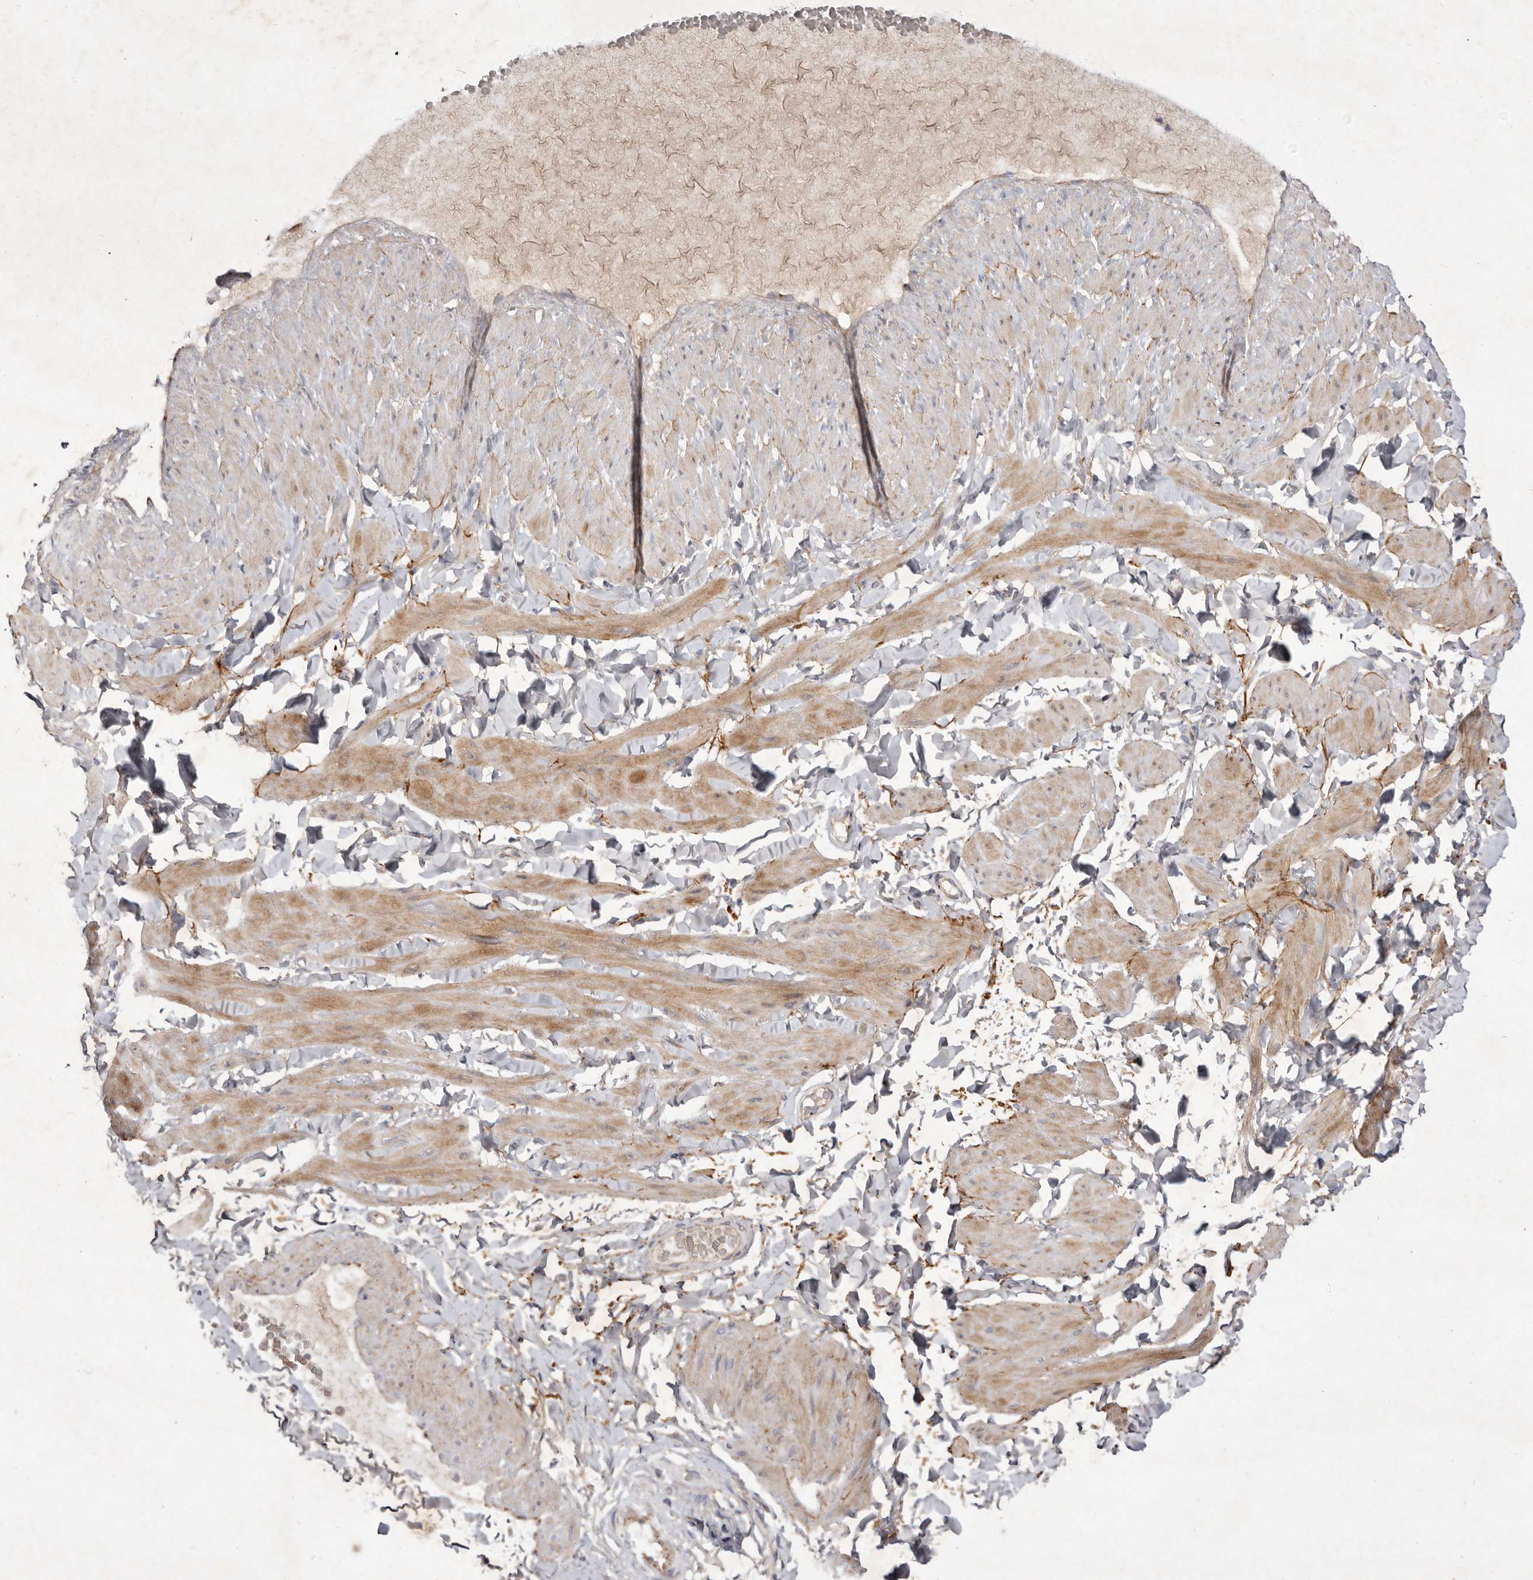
{"staining": {"intensity": "negative", "quantity": "none", "location": "none"}, "tissue": "adipose tissue", "cell_type": "Adipocytes", "image_type": "normal", "snomed": [{"axis": "morphology", "description": "Normal tissue, NOS"}, {"axis": "topography", "description": "Adipose tissue"}, {"axis": "topography", "description": "Vascular tissue"}, {"axis": "topography", "description": "Peripheral nerve tissue"}], "caption": "The photomicrograph demonstrates no significant expression in adipocytes of adipose tissue.", "gene": "USP24", "patient": {"sex": "male", "age": 25}}